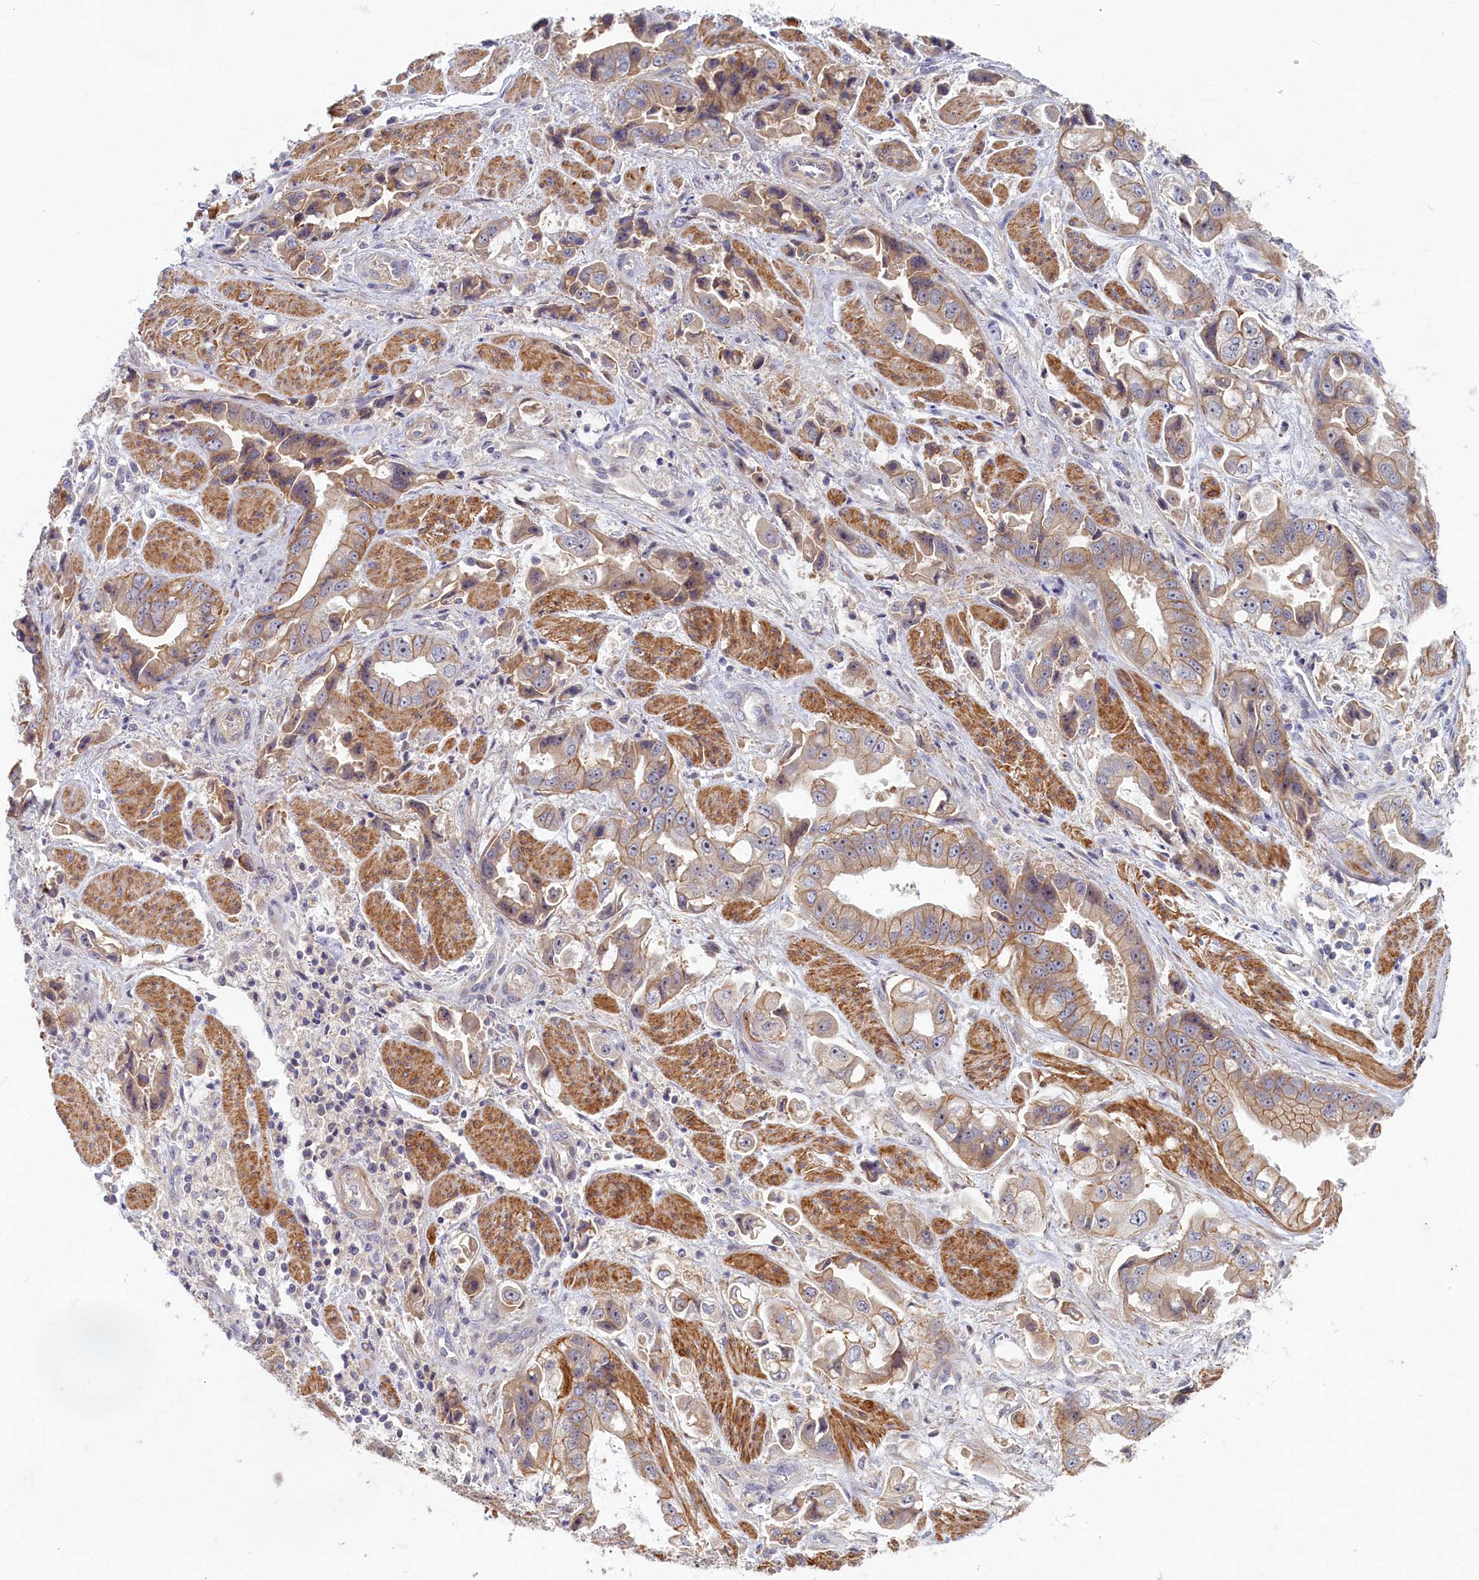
{"staining": {"intensity": "moderate", "quantity": ">75%", "location": "cytoplasmic/membranous"}, "tissue": "stomach cancer", "cell_type": "Tumor cells", "image_type": "cancer", "snomed": [{"axis": "morphology", "description": "Adenocarcinoma, NOS"}, {"axis": "topography", "description": "Stomach"}], "caption": "Protein staining of adenocarcinoma (stomach) tissue shows moderate cytoplasmic/membranous positivity in about >75% of tumor cells.", "gene": "TRPM4", "patient": {"sex": "male", "age": 62}}